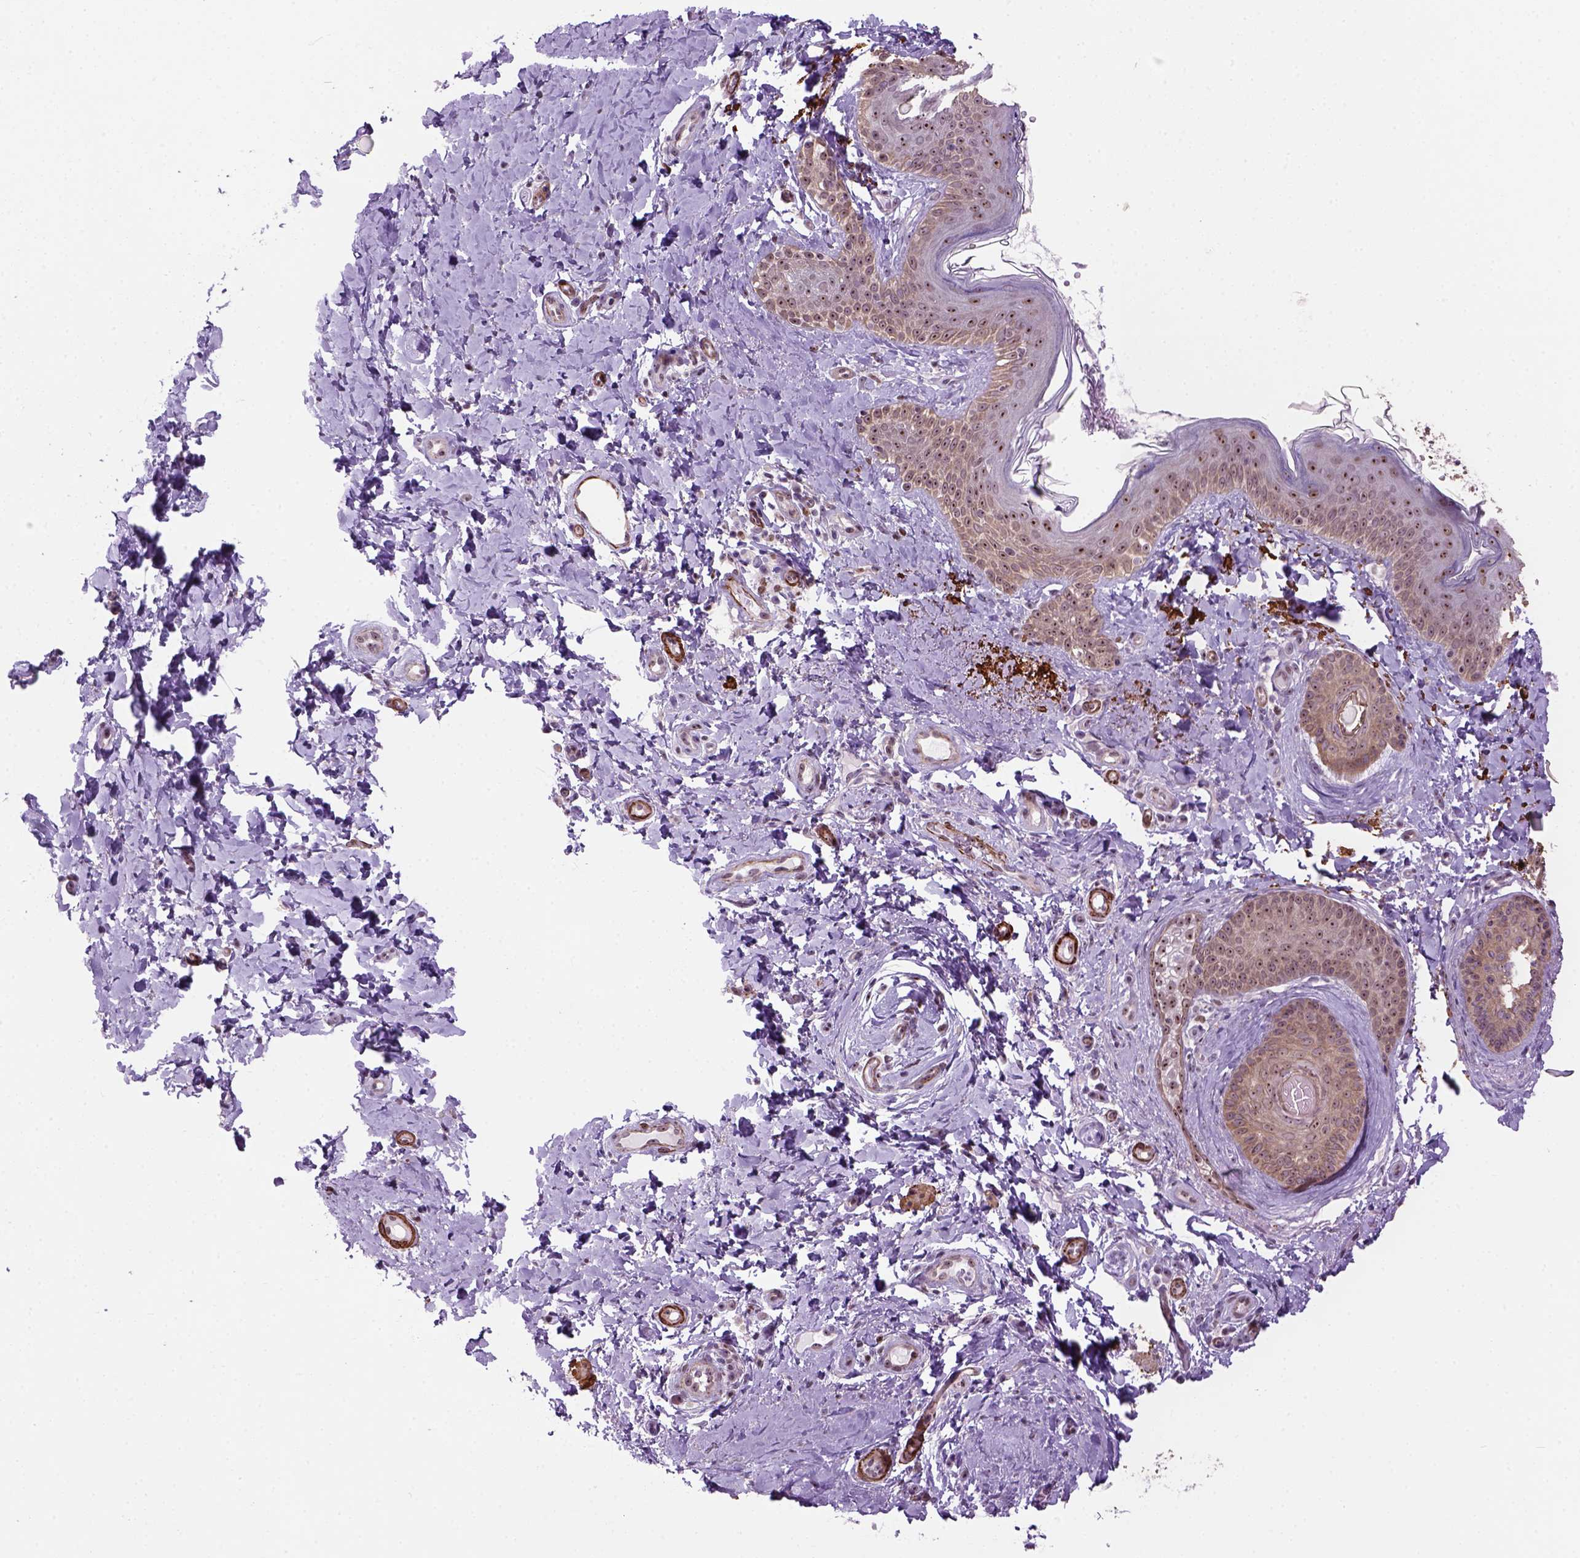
{"staining": {"intensity": "moderate", "quantity": ">75%", "location": "nuclear"}, "tissue": "skin cancer", "cell_type": "Tumor cells", "image_type": "cancer", "snomed": [{"axis": "morphology", "description": "Basal cell carcinoma"}, {"axis": "topography", "description": "Skin"}], "caption": "Skin cancer (basal cell carcinoma) stained with DAB IHC demonstrates medium levels of moderate nuclear positivity in approximately >75% of tumor cells.", "gene": "RRS1", "patient": {"sex": "male", "age": 89}}